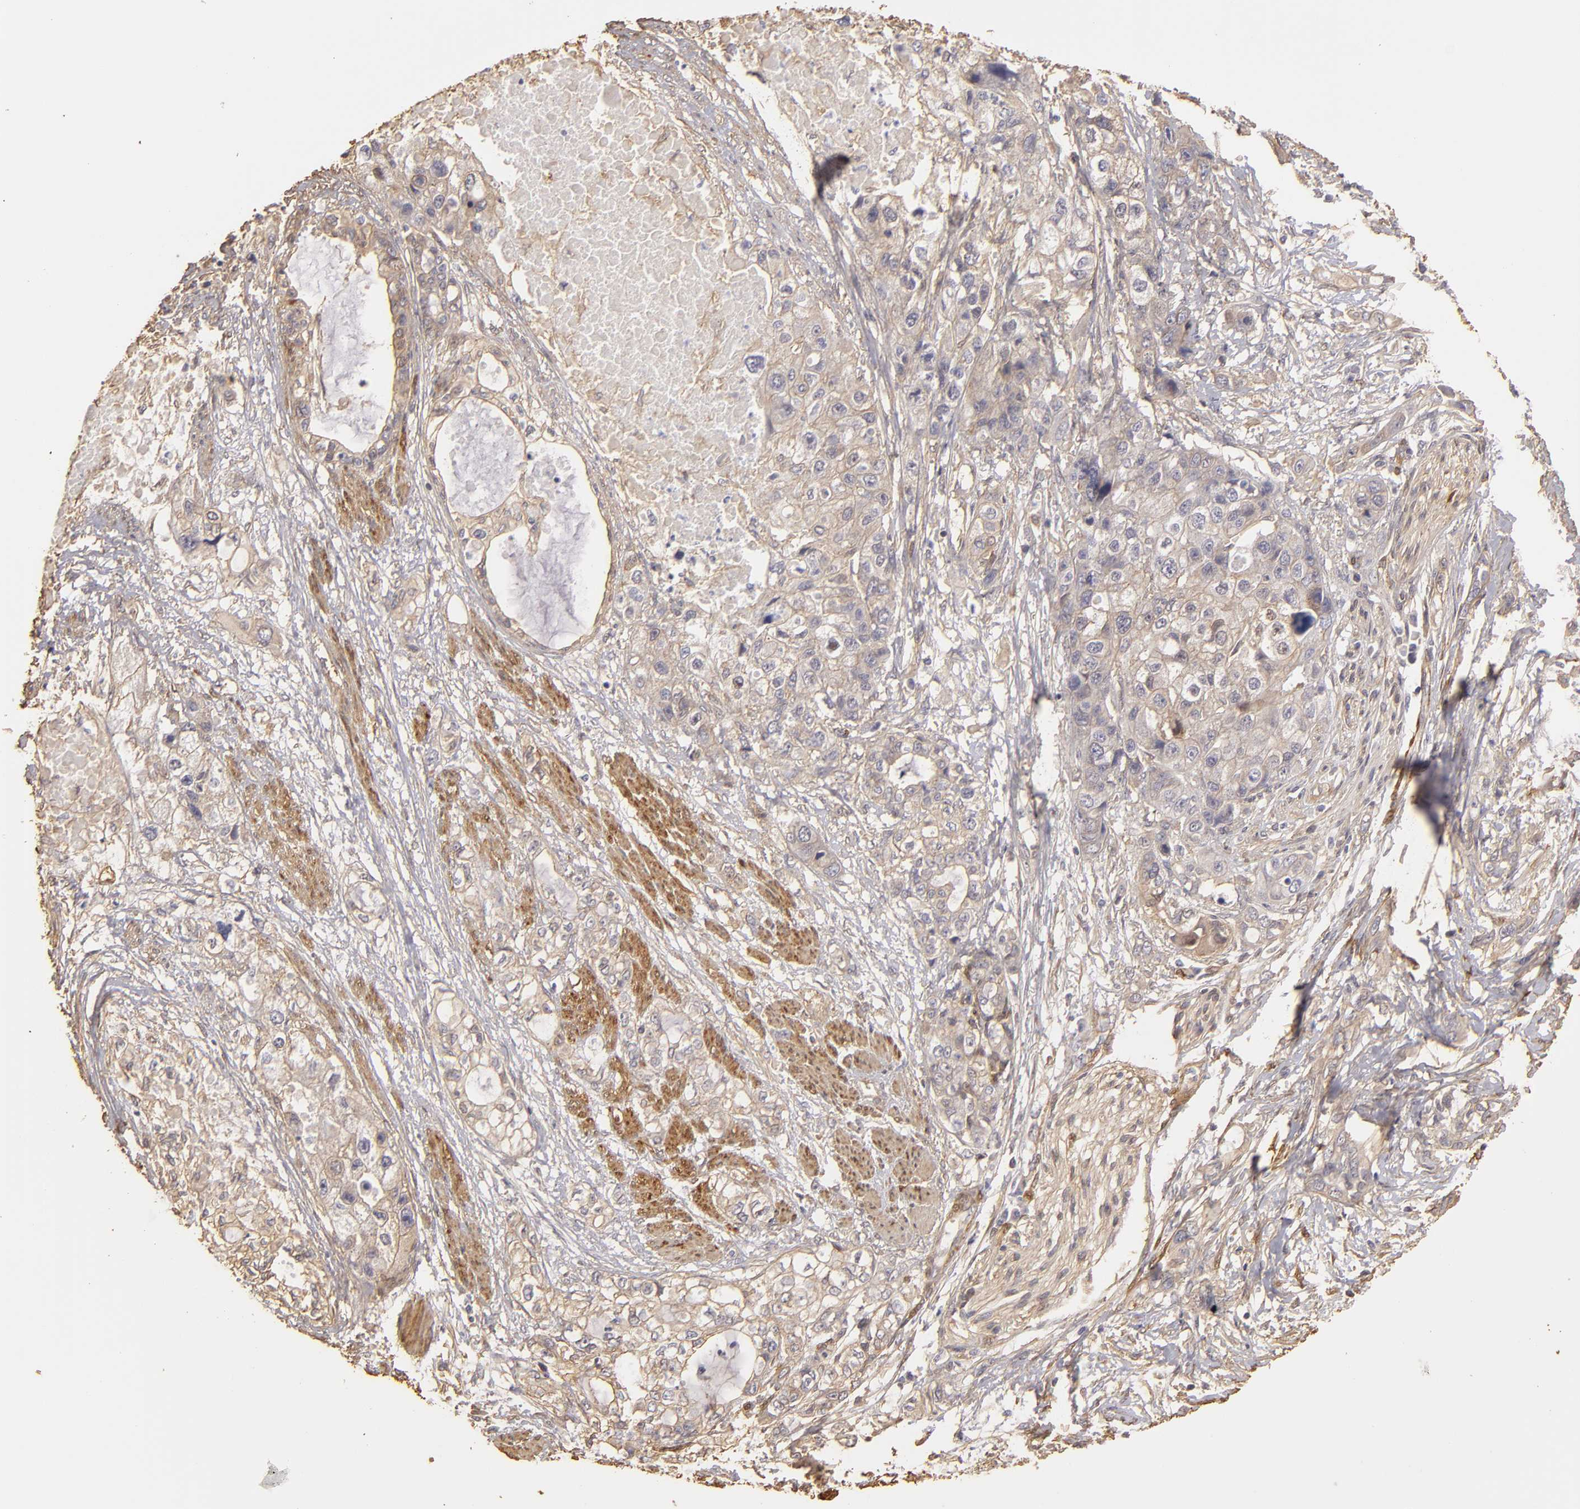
{"staining": {"intensity": "weak", "quantity": "<25%", "location": "cytoplasmic/membranous"}, "tissue": "stomach cancer", "cell_type": "Tumor cells", "image_type": "cancer", "snomed": [{"axis": "morphology", "description": "Adenocarcinoma, NOS"}, {"axis": "topography", "description": "Stomach, upper"}], "caption": "DAB immunohistochemical staining of human stomach adenocarcinoma exhibits no significant staining in tumor cells.", "gene": "HSPB6", "patient": {"sex": "female", "age": 52}}